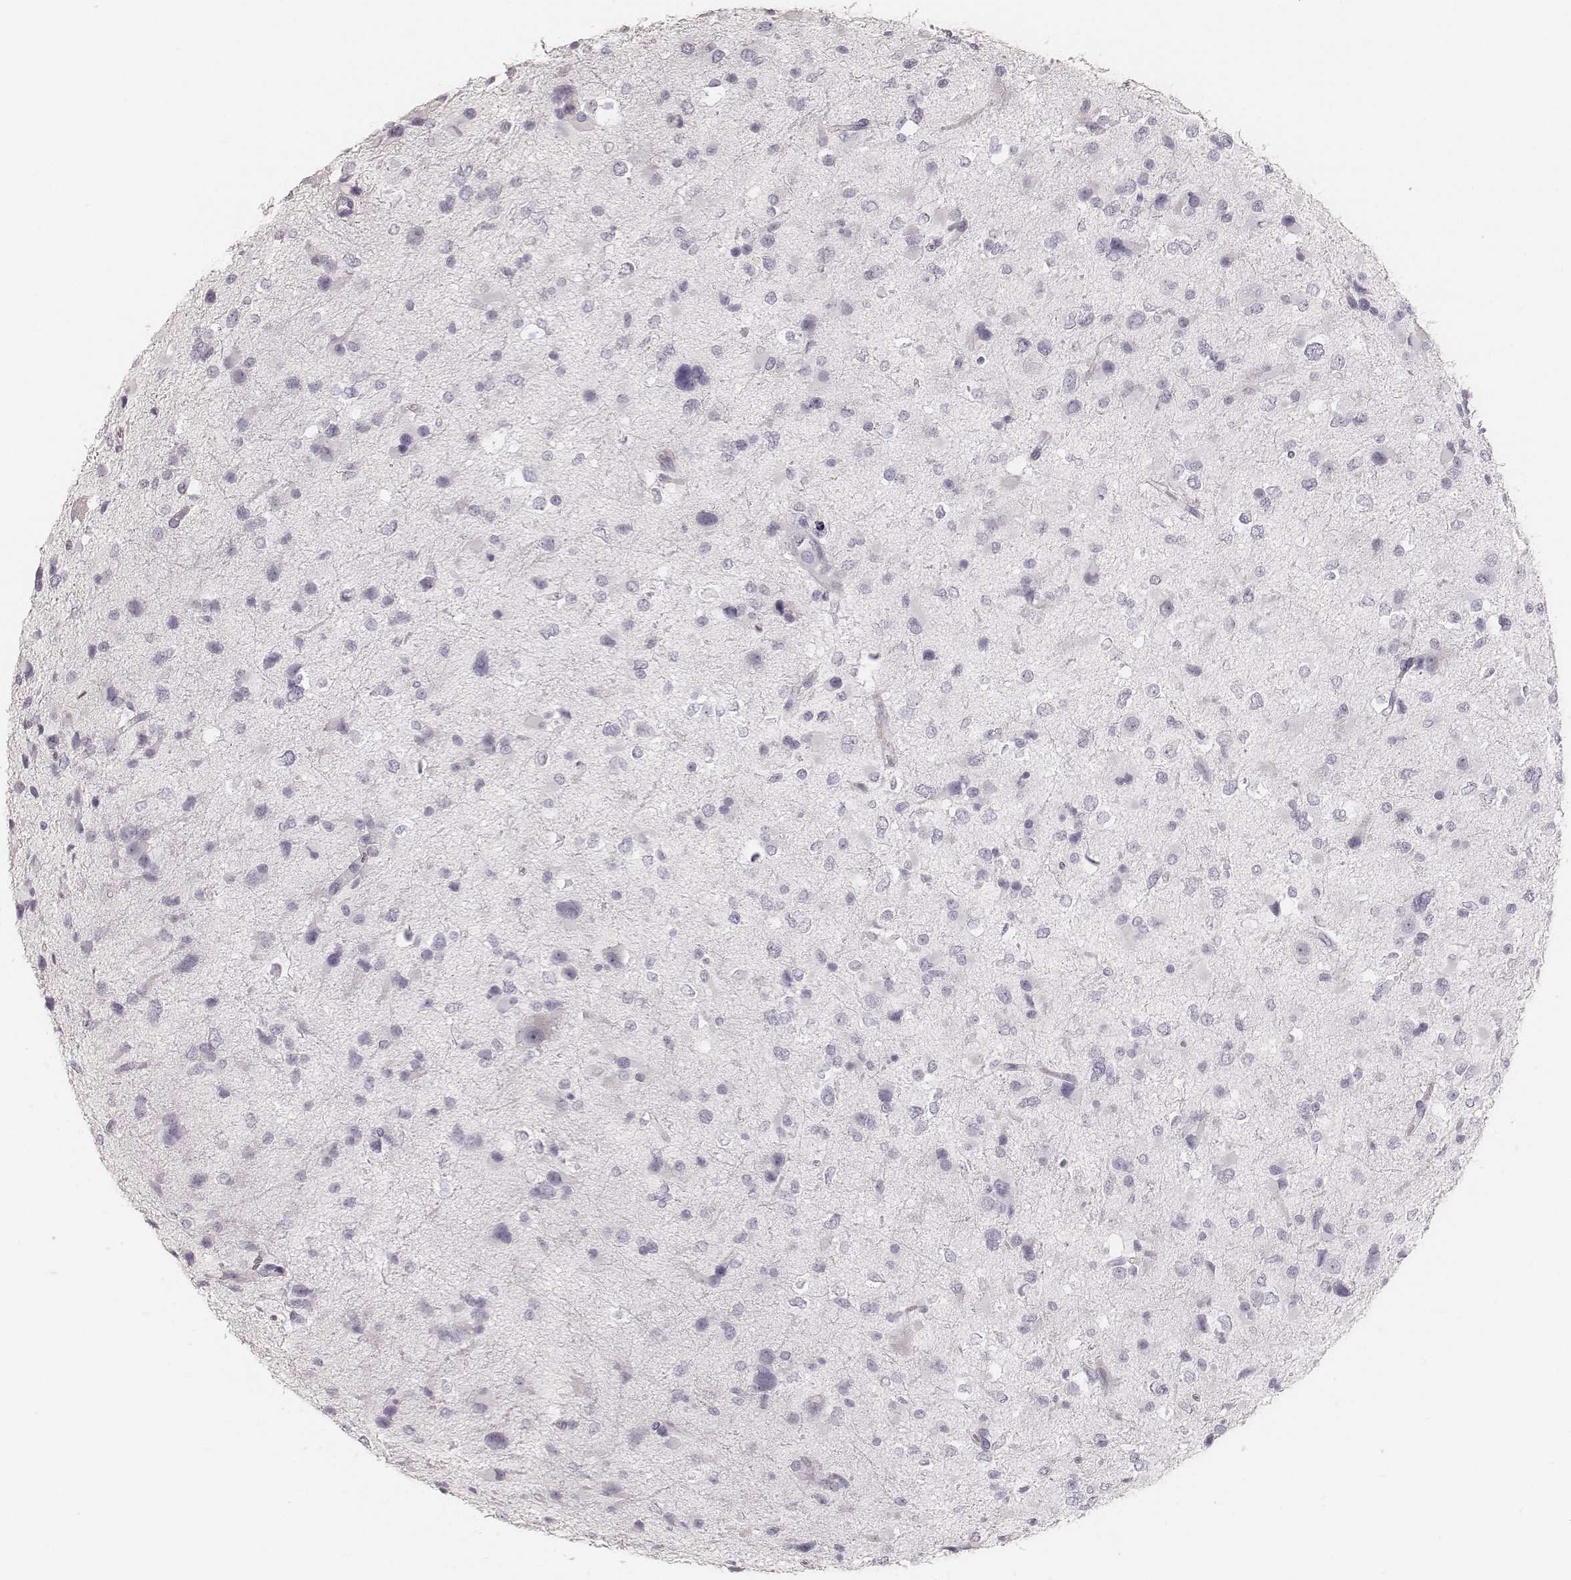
{"staining": {"intensity": "negative", "quantity": "none", "location": "none"}, "tissue": "glioma", "cell_type": "Tumor cells", "image_type": "cancer", "snomed": [{"axis": "morphology", "description": "Glioma, malignant, Low grade"}, {"axis": "topography", "description": "Brain"}], "caption": "An image of human malignant low-grade glioma is negative for staining in tumor cells. Brightfield microscopy of IHC stained with DAB (brown) and hematoxylin (blue), captured at high magnification.", "gene": "KRT82", "patient": {"sex": "female", "age": 32}}